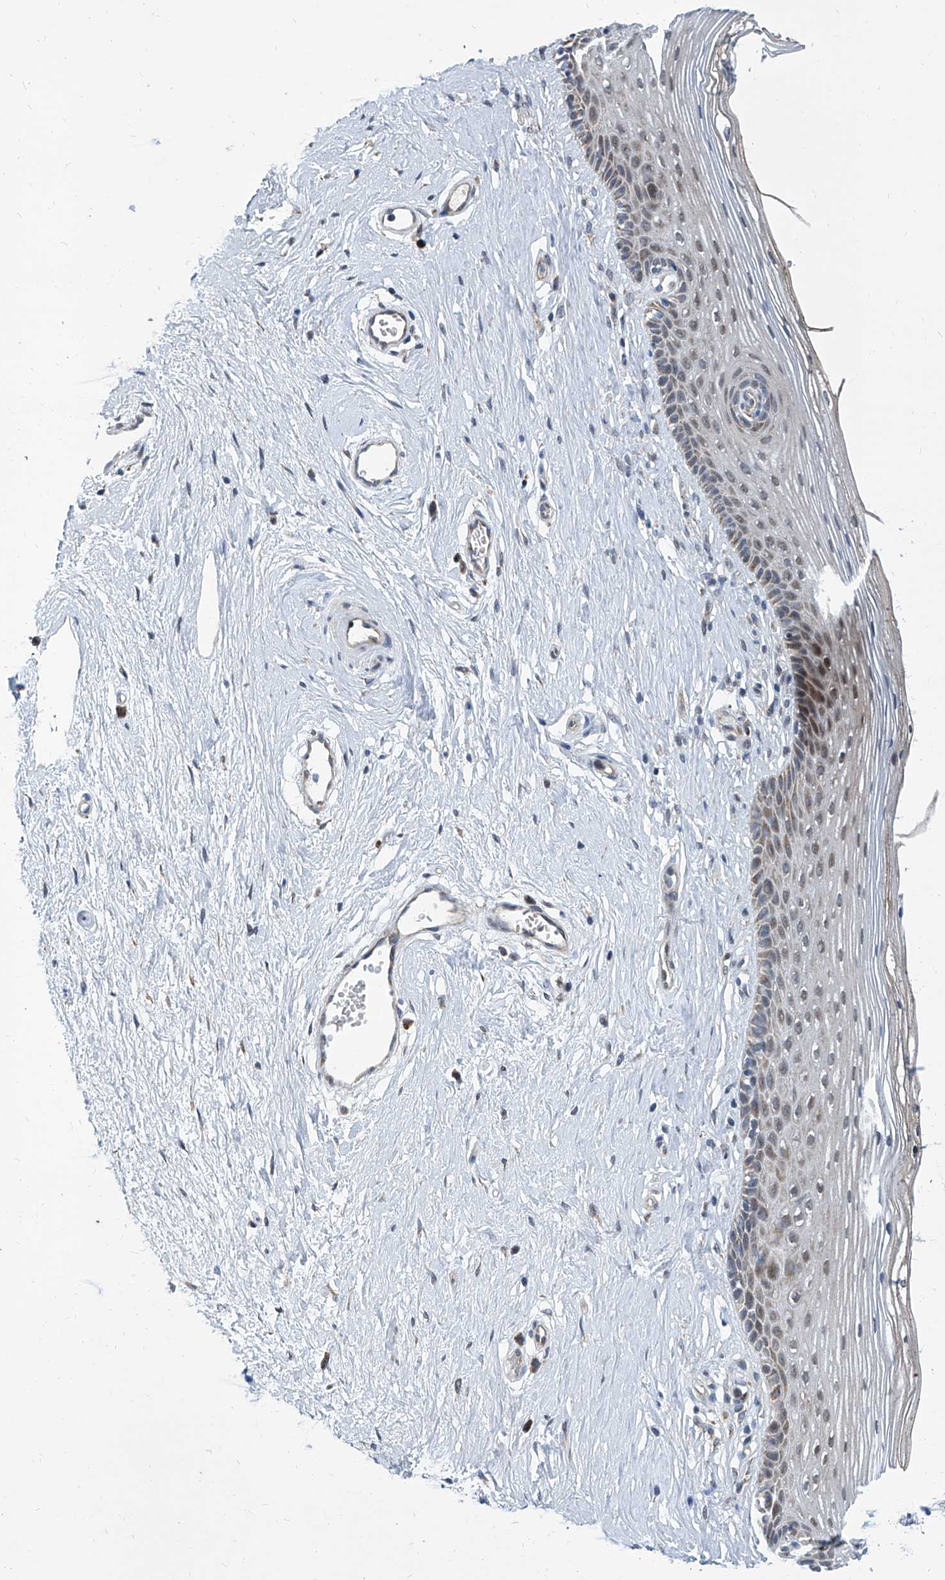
{"staining": {"intensity": "moderate", "quantity": "<25%", "location": "cytoplasmic/membranous"}, "tissue": "vagina", "cell_type": "Squamous epithelial cells", "image_type": "normal", "snomed": [{"axis": "morphology", "description": "Normal tissue, NOS"}, {"axis": "topography", "description": "Vagina"}], "caption": "Vagina stained with DAB (3,3'-diaminobenzidine) IHC exhibits low levels of moderate cytoplasmic/membranous staining in approximately <25% of squamous epithelial cells.", "gene": "USP48", "patient": {"sex": "female", "age": 46}}